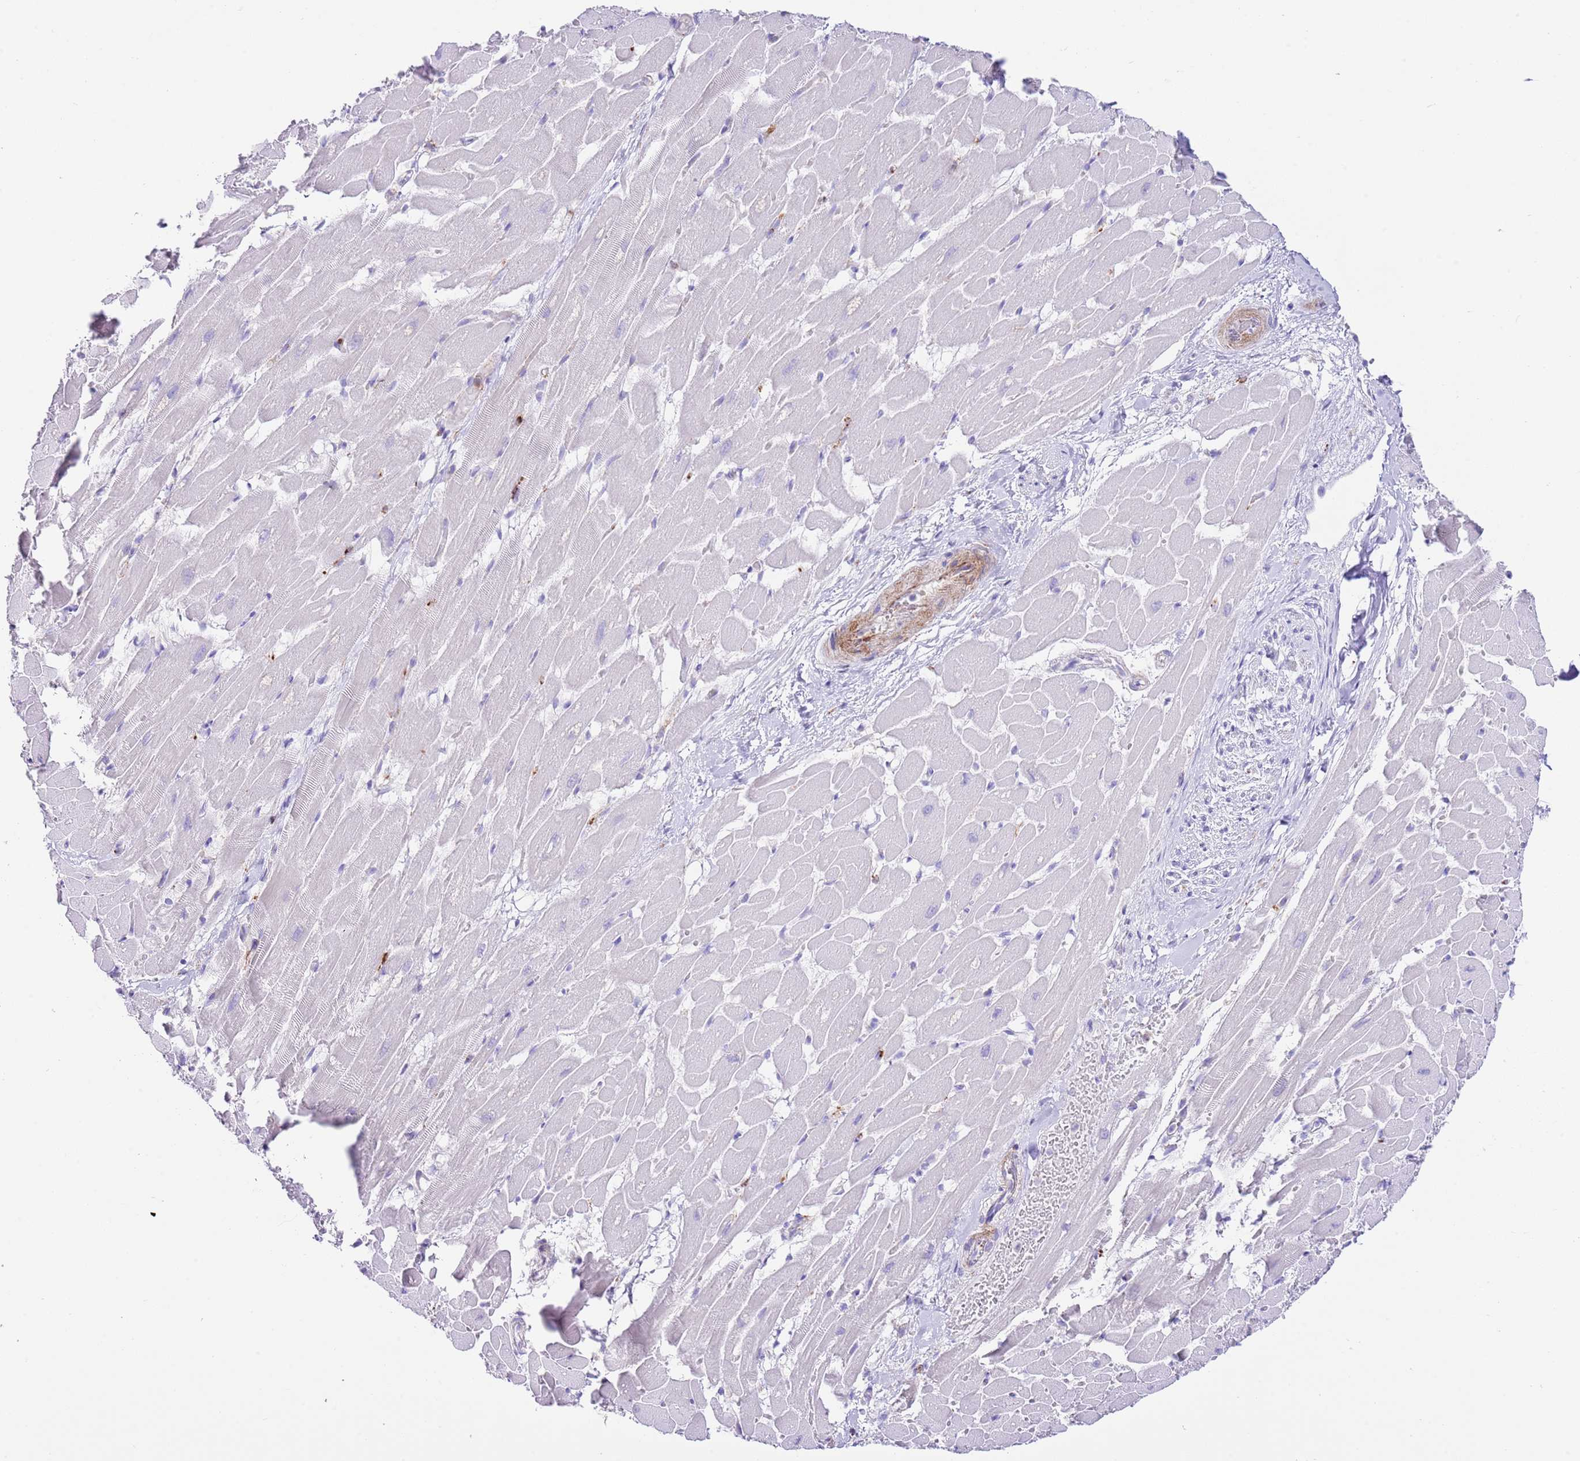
{"staining": {"intensity": "weak", "quantity": "<25%", "location": "cytoplasmic/membranous"}, "tissue": "heart muscle", "cell_type": "Cardiomyocytes", "image_type": "normal", "snomed": [{"axis": "morphology", "description": "Normal tissue, NOS"}, {"axis": "topography", "description": "Heart"}], "caption": "Photomicrograph shows no significant protein expression in cardiomyocytes of benign heart muscle.", "gene": "ALDH3A1", "patient": {"sex": "male", "age": 37}}